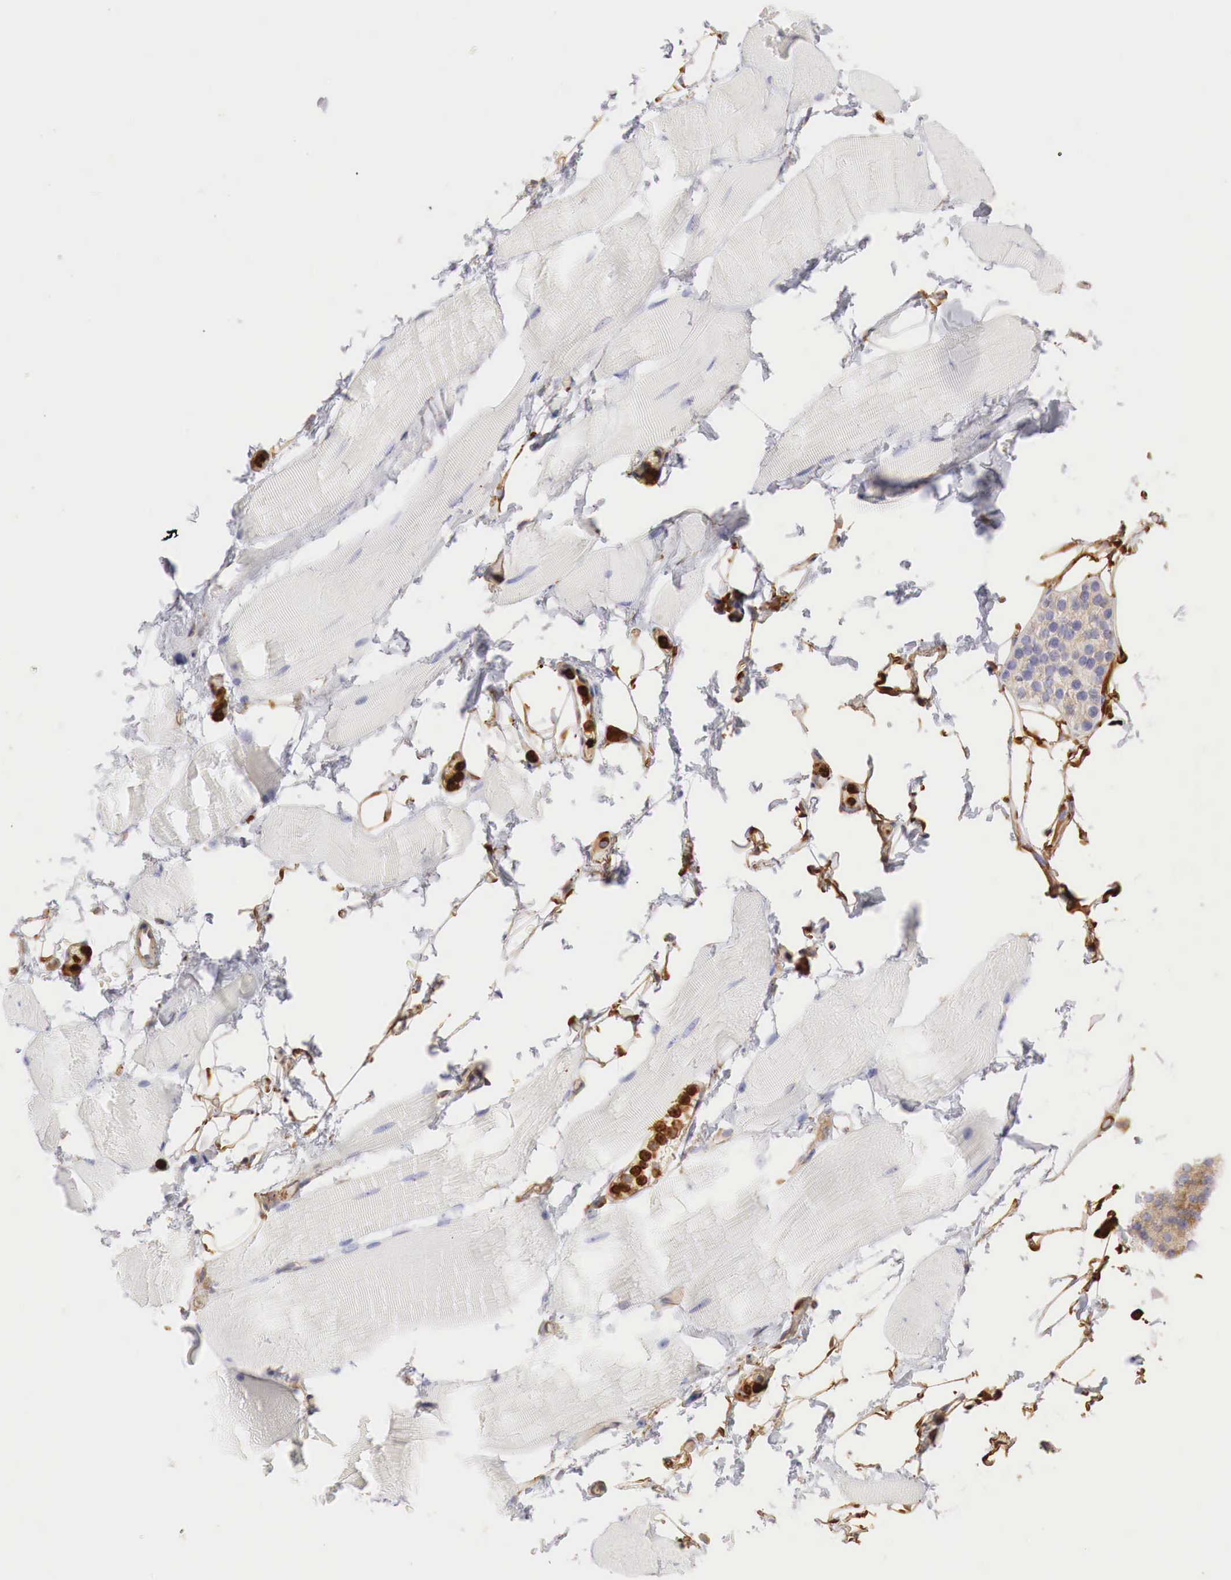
{"staining": {"intensity": "negative", "quantity": "none", "location": "none"}, "tissue": "skeletal muscle", "cell_type": "Myocytes", "image_type": "normal", "snomed": [{"axis": "morphology", "description": "Normal tissue, NOS"}, {"axis": "topography", "description": "Skeletal muscle"}, {"axis": "topography", "description": "Parathyroid gland"}], "caption": "Unremarkable skeletal muscle was stained to show a protein in brown. There is no significant expression in myocytes. (DAB IHC with hematoxylin counter stain).", "gene": "G6PD", "patient": {"sex": "female", "age": 37}}